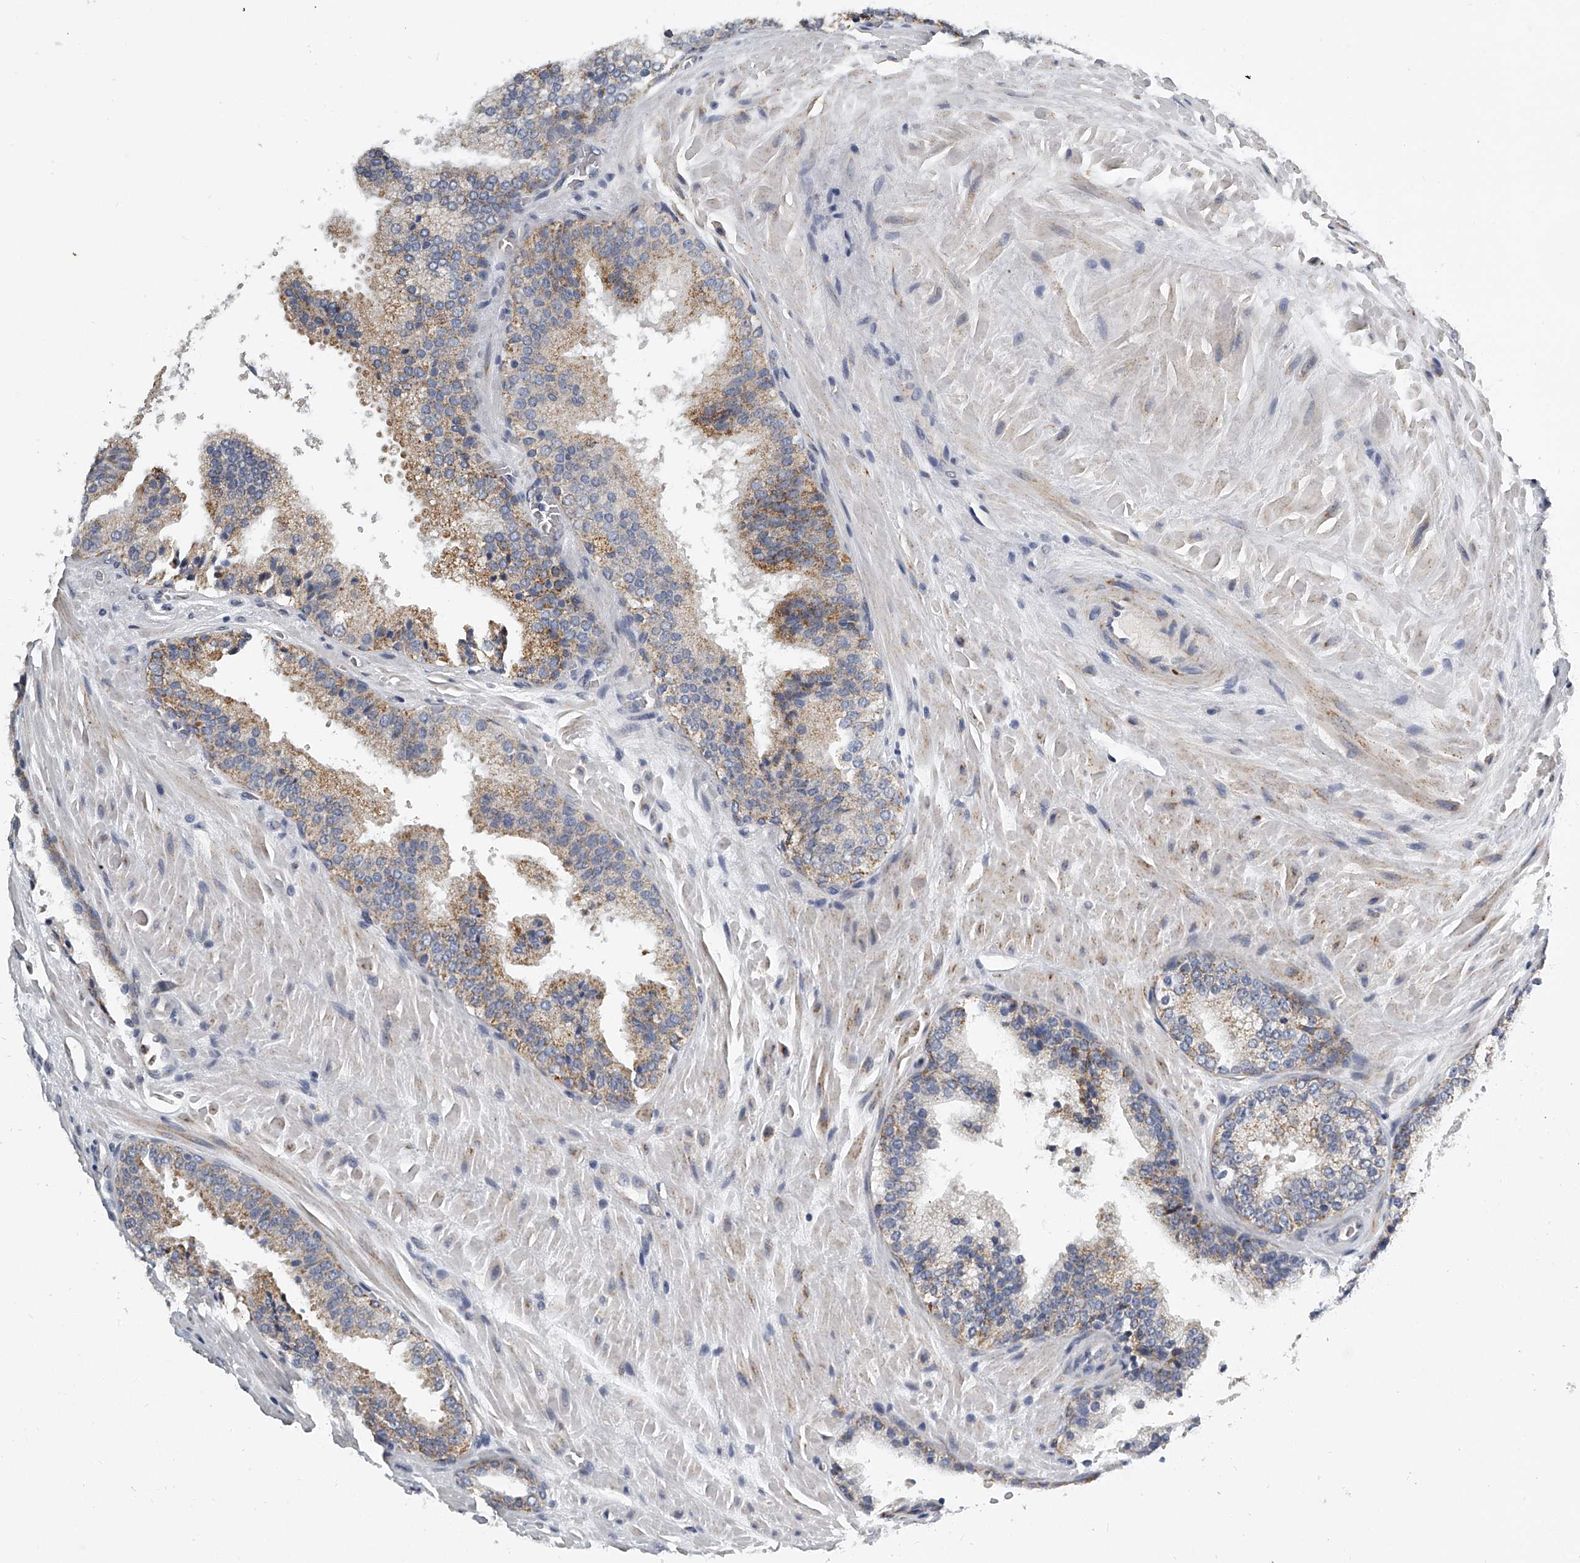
{"staining": {"intensity": "moderate", "quantity": "<25%", "location": "cytoplasmic/membranous"}, "tissue": "prostate cancer", "cell_type": "Tumor cells", "image_type": "cancer", "snomed": [{"axis": "morphology", "description": "Adenocarcinoma, High grade"}, {"axis": "topography", "description": "Prostate"}], "caption": "Brown immunohistochemical staining in human prostate high-grade adenocarcinoma shows moderate cytoplasmic/membranous positivity in approximately <25% of tumor cells. (Stains: DAB (3,3'-diaminobenzidine) in brown, nuclei in blue, Microscopy: brightfield microscopy at high magnification).", "gene": "KLHL7", "patient": {"sex": "male", "age": 65}}